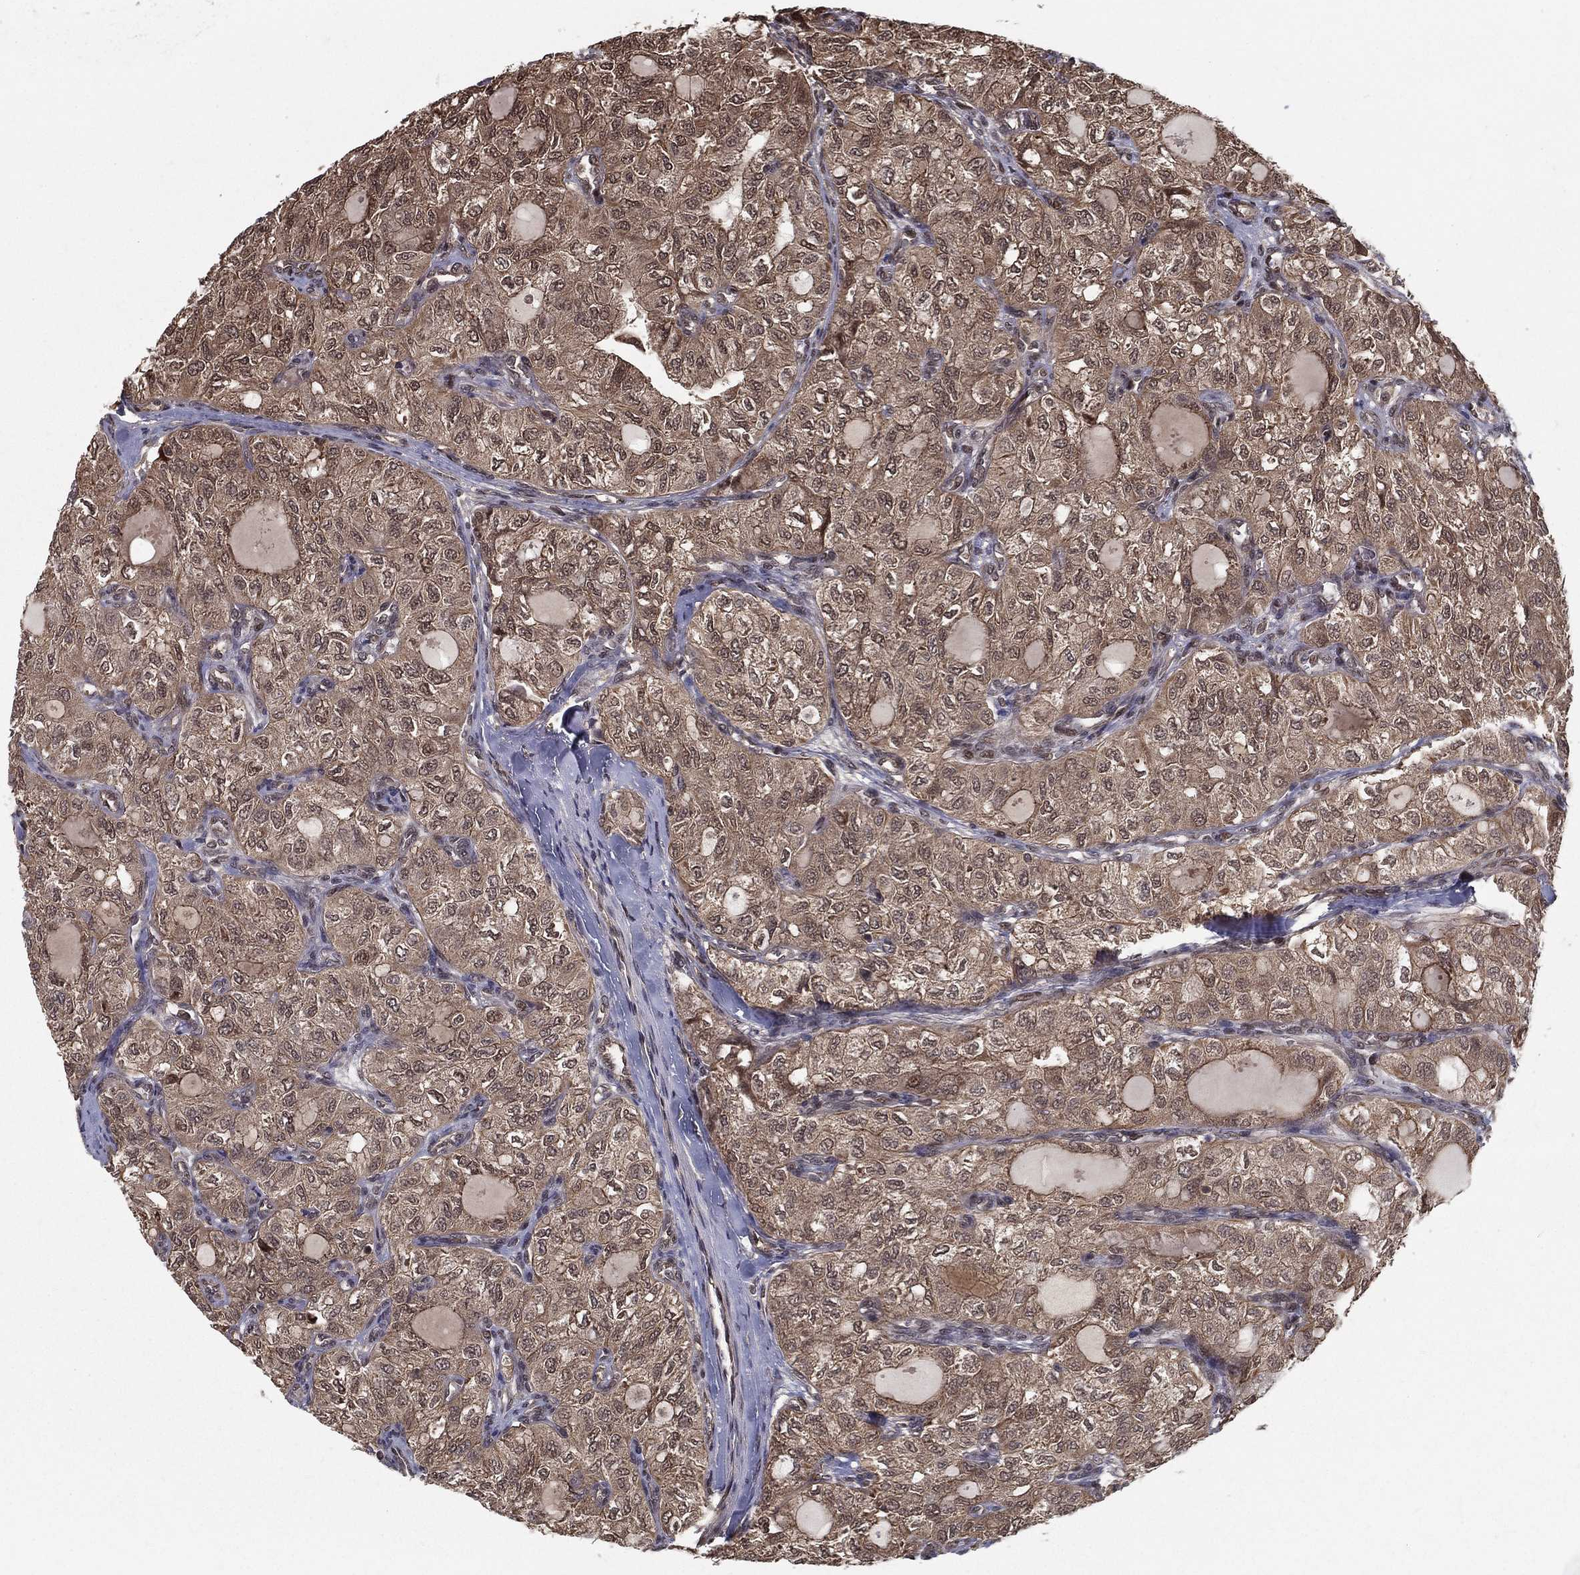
{"staining": {"intensity": "moderate", "quantity": "25%-75%", "location": "cytoplasmic/membranous"}, "tissue": "thyroid cancer", "cell_type": "Tumor cells", "image_type": "cancer", "snomed": [{"axis": "morphology", "description": "Follicular adenoma carcinoma, NOS"}, {"axis": "topography", "description": "Thyroid gland"}], "caption": "Immunohistochemistry staining of follicular adenoma carcinoma (thyroid), which displays medium levels of moderate cytoplasmic/membranous positivity in about 25%-75% of tumor cells indicating moderate cytoplasmic/membranous protein staining. The staining was performed using DAB (3,3'-diaminobenzidine) (brown) for protein detection and nuclei were counterstained in hematoxylin (blue).", "gene": "SLC6A6", "patient": {"sex": "male", "age": 75}}